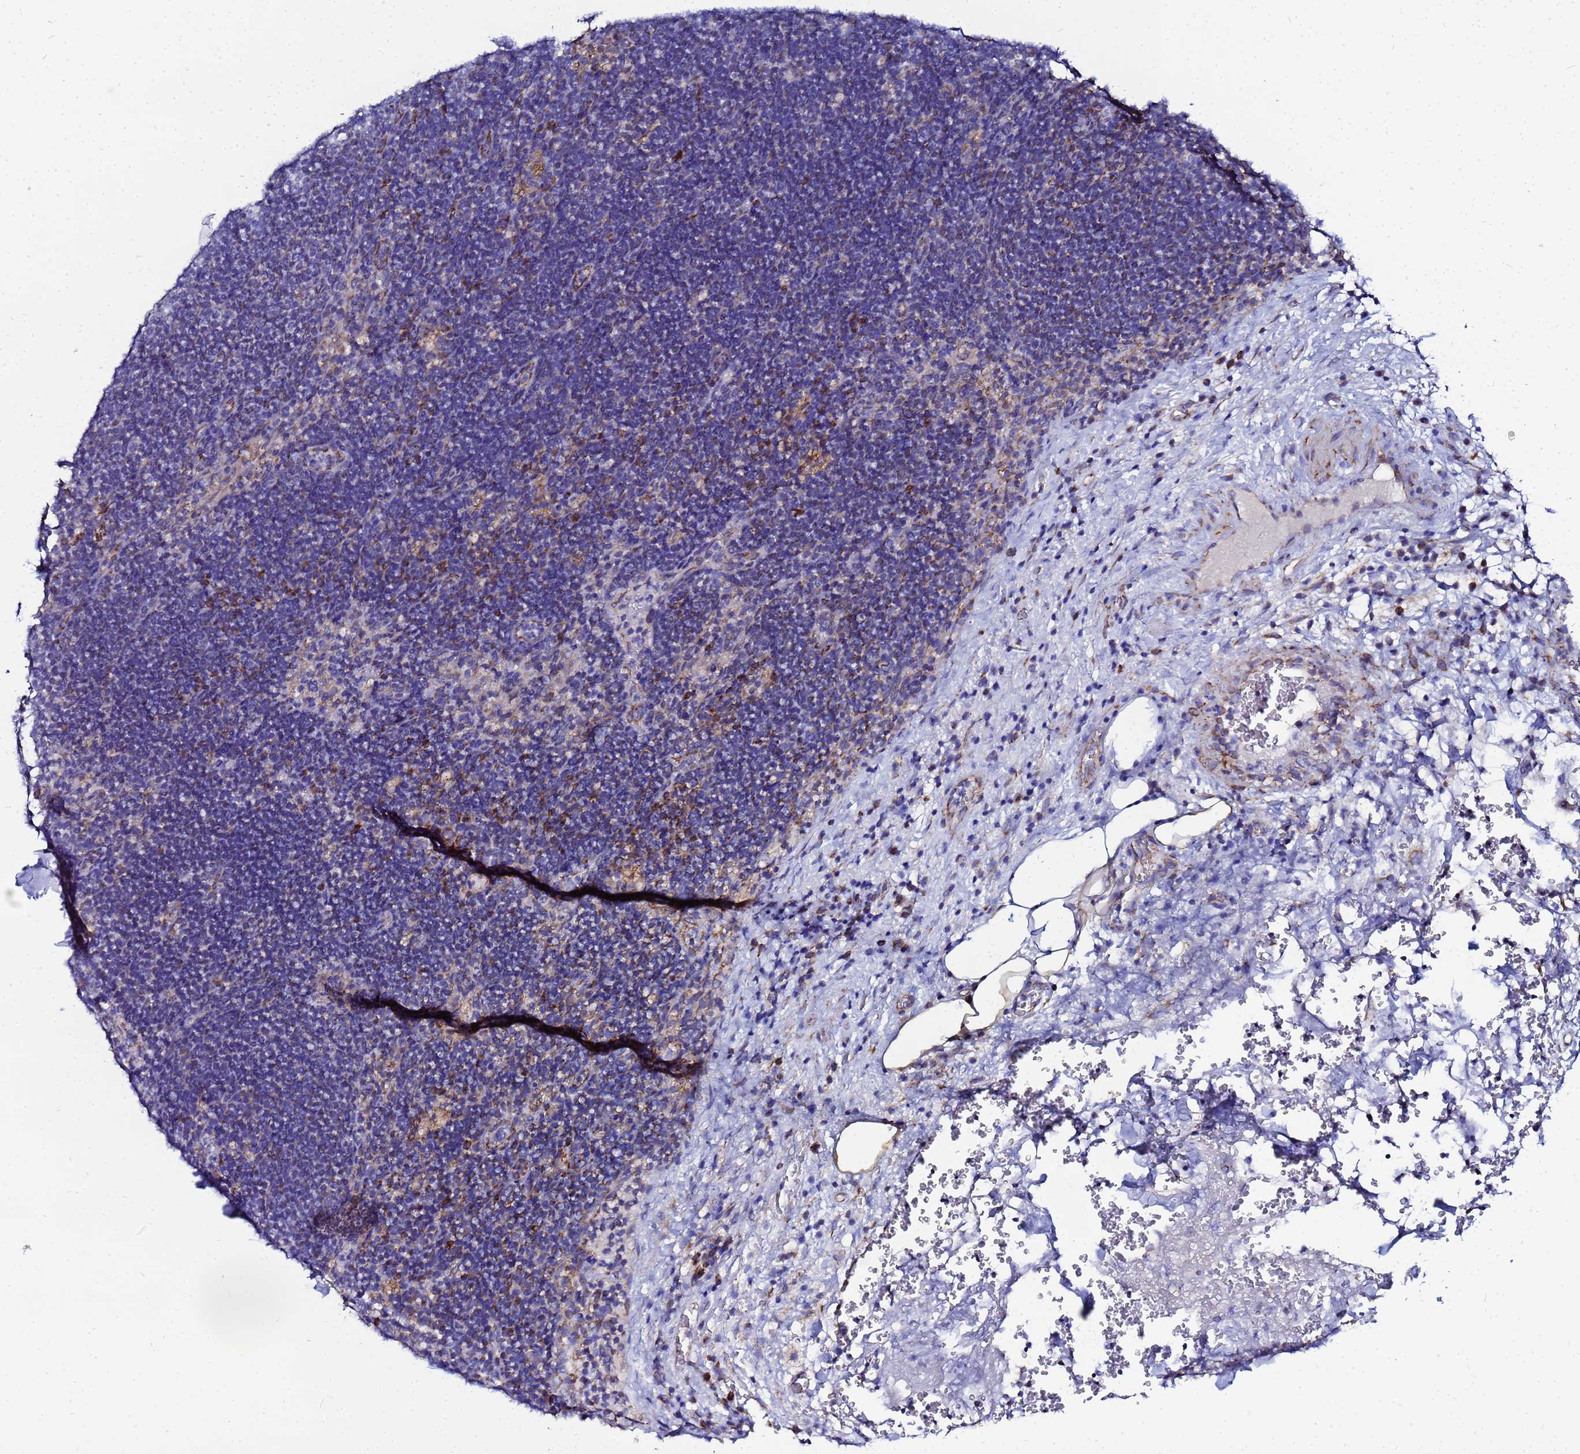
{"staining": {"intensity": "negative", "quantity": "none", "location": "none"}, "tissue": "lymph node", "cell_type": "Germinal center cells", "image_type": "normal", "snomed": [{"axis": "morphology", "description": "Normal tissue, NOS"}, {"axis": "topography", "description": "Lymph node"}], "caption": "DAB (3,3'-diaminobenzidine) immunohistochemical staining of normal lymph node reveals no significant staining in germinal center cells.", "gene": "FAHD2A", "patient": {"sex": "female", "age": 70}}